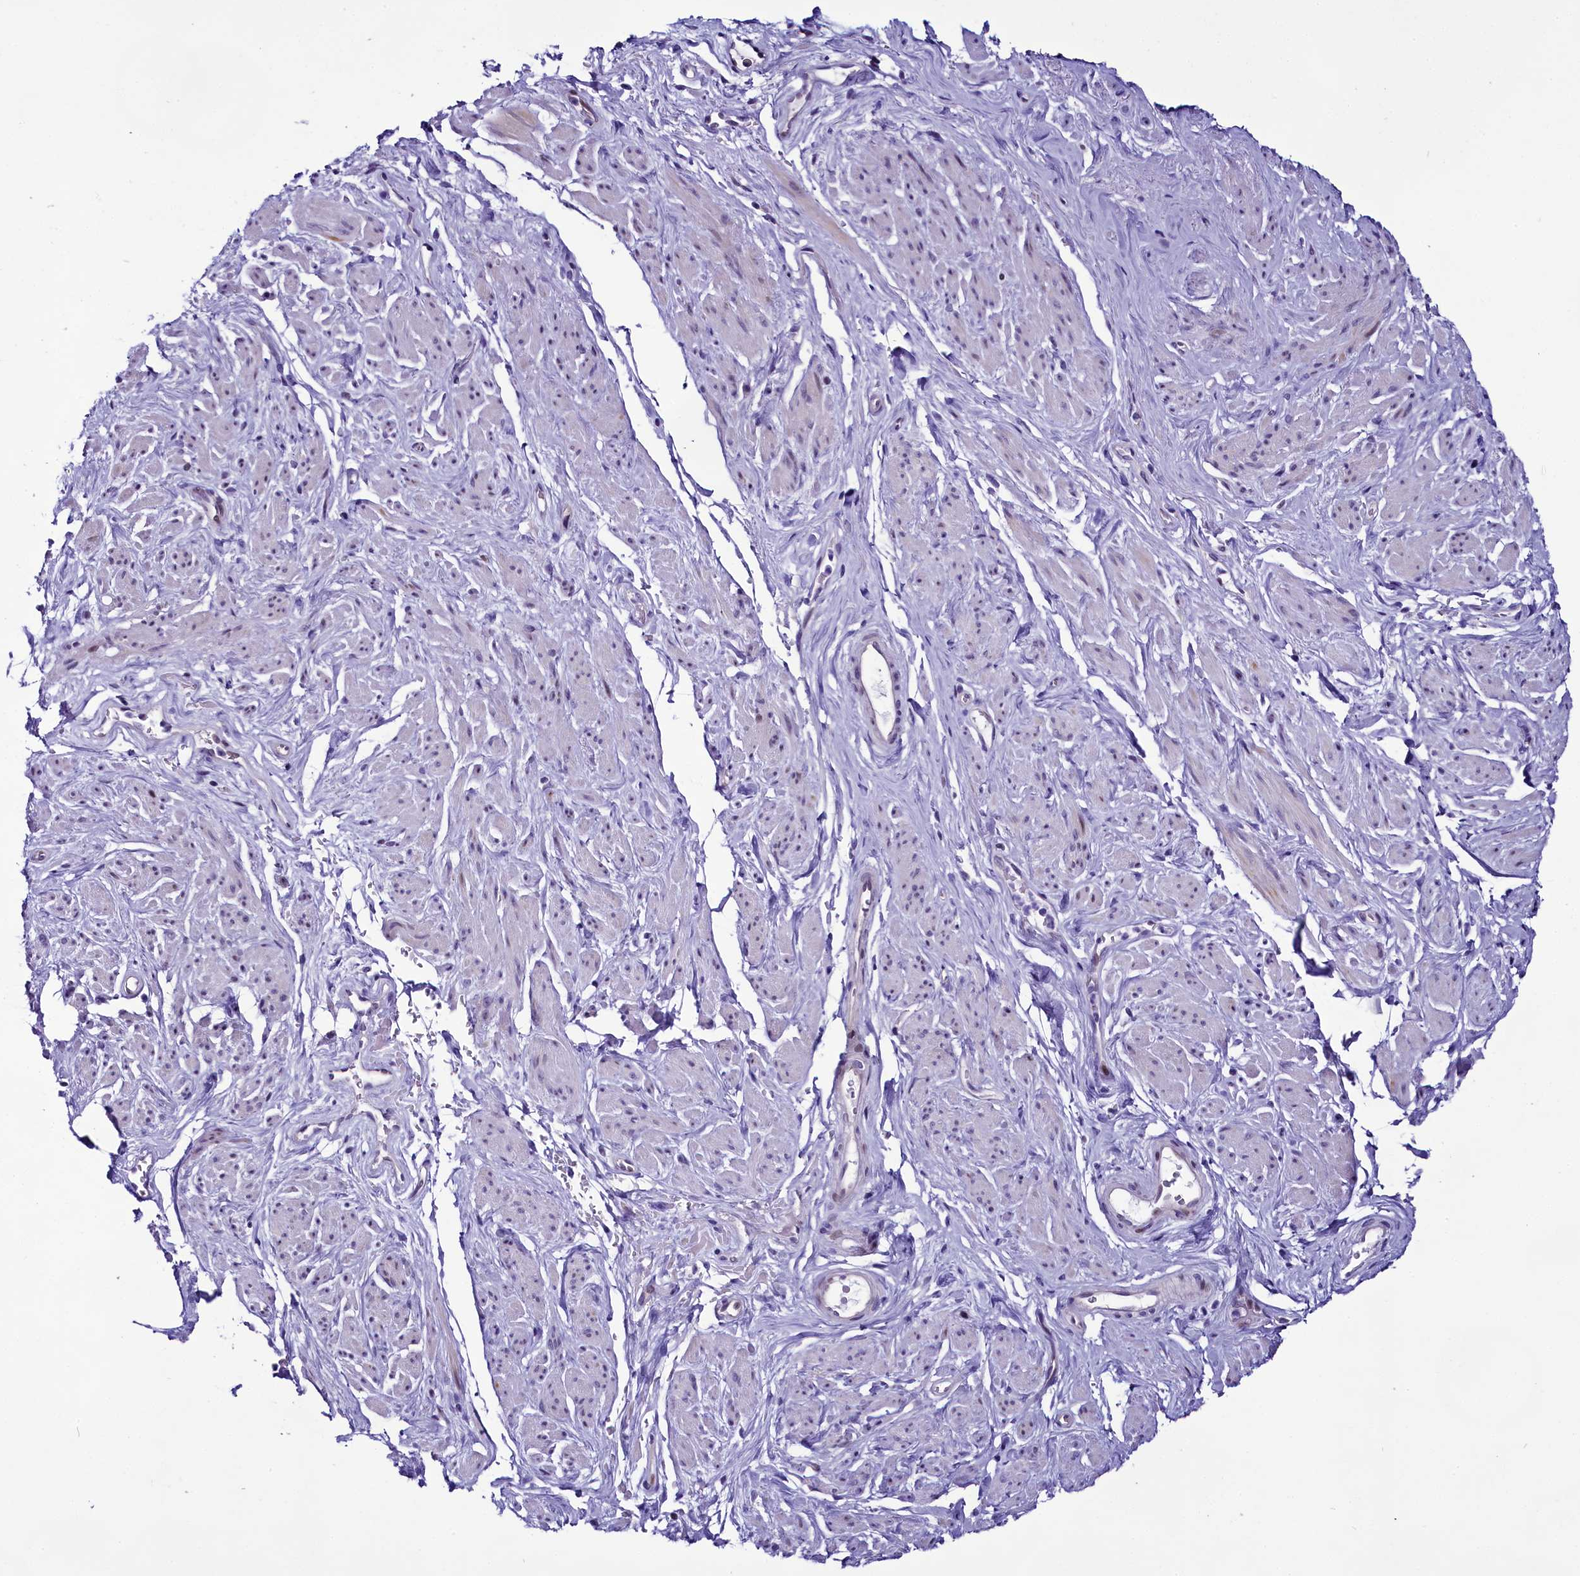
{"staining": {"intensity": "negative", "quantity": "none", "location": "none"}, "tissue": "smooth muscle", "cell_type": "Smooth muscle cells", "image_type": "normal", "snomed": [{"axis": "morphology", "description": "Normal tissue, NOS"}, {"axis": "topography", "description": "Smooth muscle"}, {"axis": "topography", "description": "Peripheral nerve tissue"}], "caption": "Micrograph shows no protein positivity in smooth muscle cells of benign smooth muscle. The staining was performed using DAB to visualize the protein expression in brown, while the nuclei were stained in blue with hematoxylin (Magnification: 20x).", "gene": "CCDC106", "patient": {"sex": "male", "age": 69}}